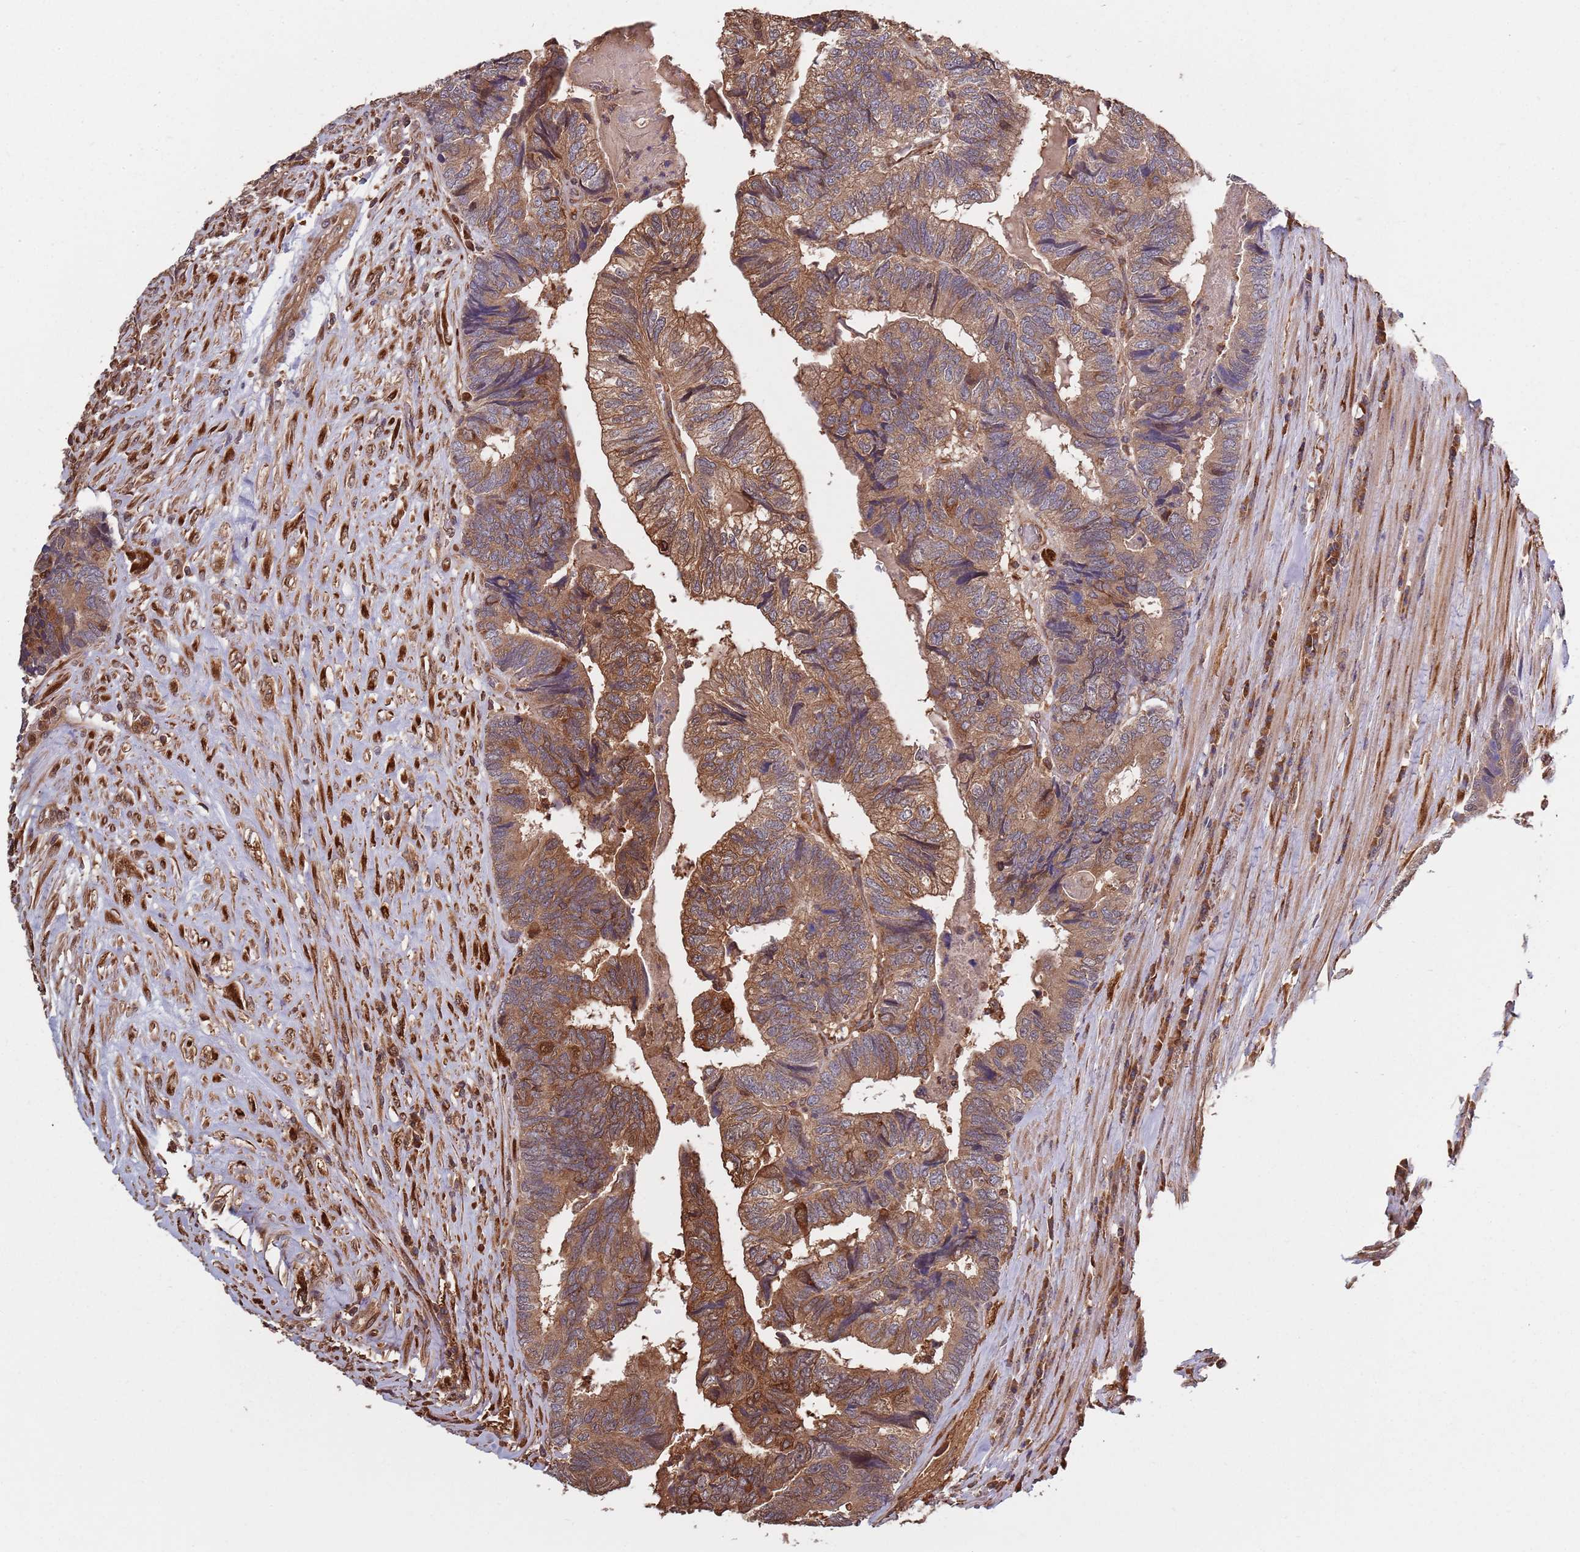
{"staining": {"intensity": "moderate", "quantity": ">75%", "location": "cytoplasmic/membranous"}, "tissue": "colorectal cancer", "cell_type": "Tumor cells", "image_type": "cancer", "snomed": [{"axis": "morphology", "description": "Adenocarcinoma, NOS"}, {"axis": "topography", "description": "Colon"}], "caption": "An image of human colorectal cancer (adenocarcinoma) stained for a protein demonstrates moderate cytoplasmic/membranous brown staining in tumor cells. (Stains: DAB in brown, nuclei in blue, Microscopy: brightfield microscopy at high magnification).", "gene": "COG4", "patient": {"sex": "female", "age": 67}}